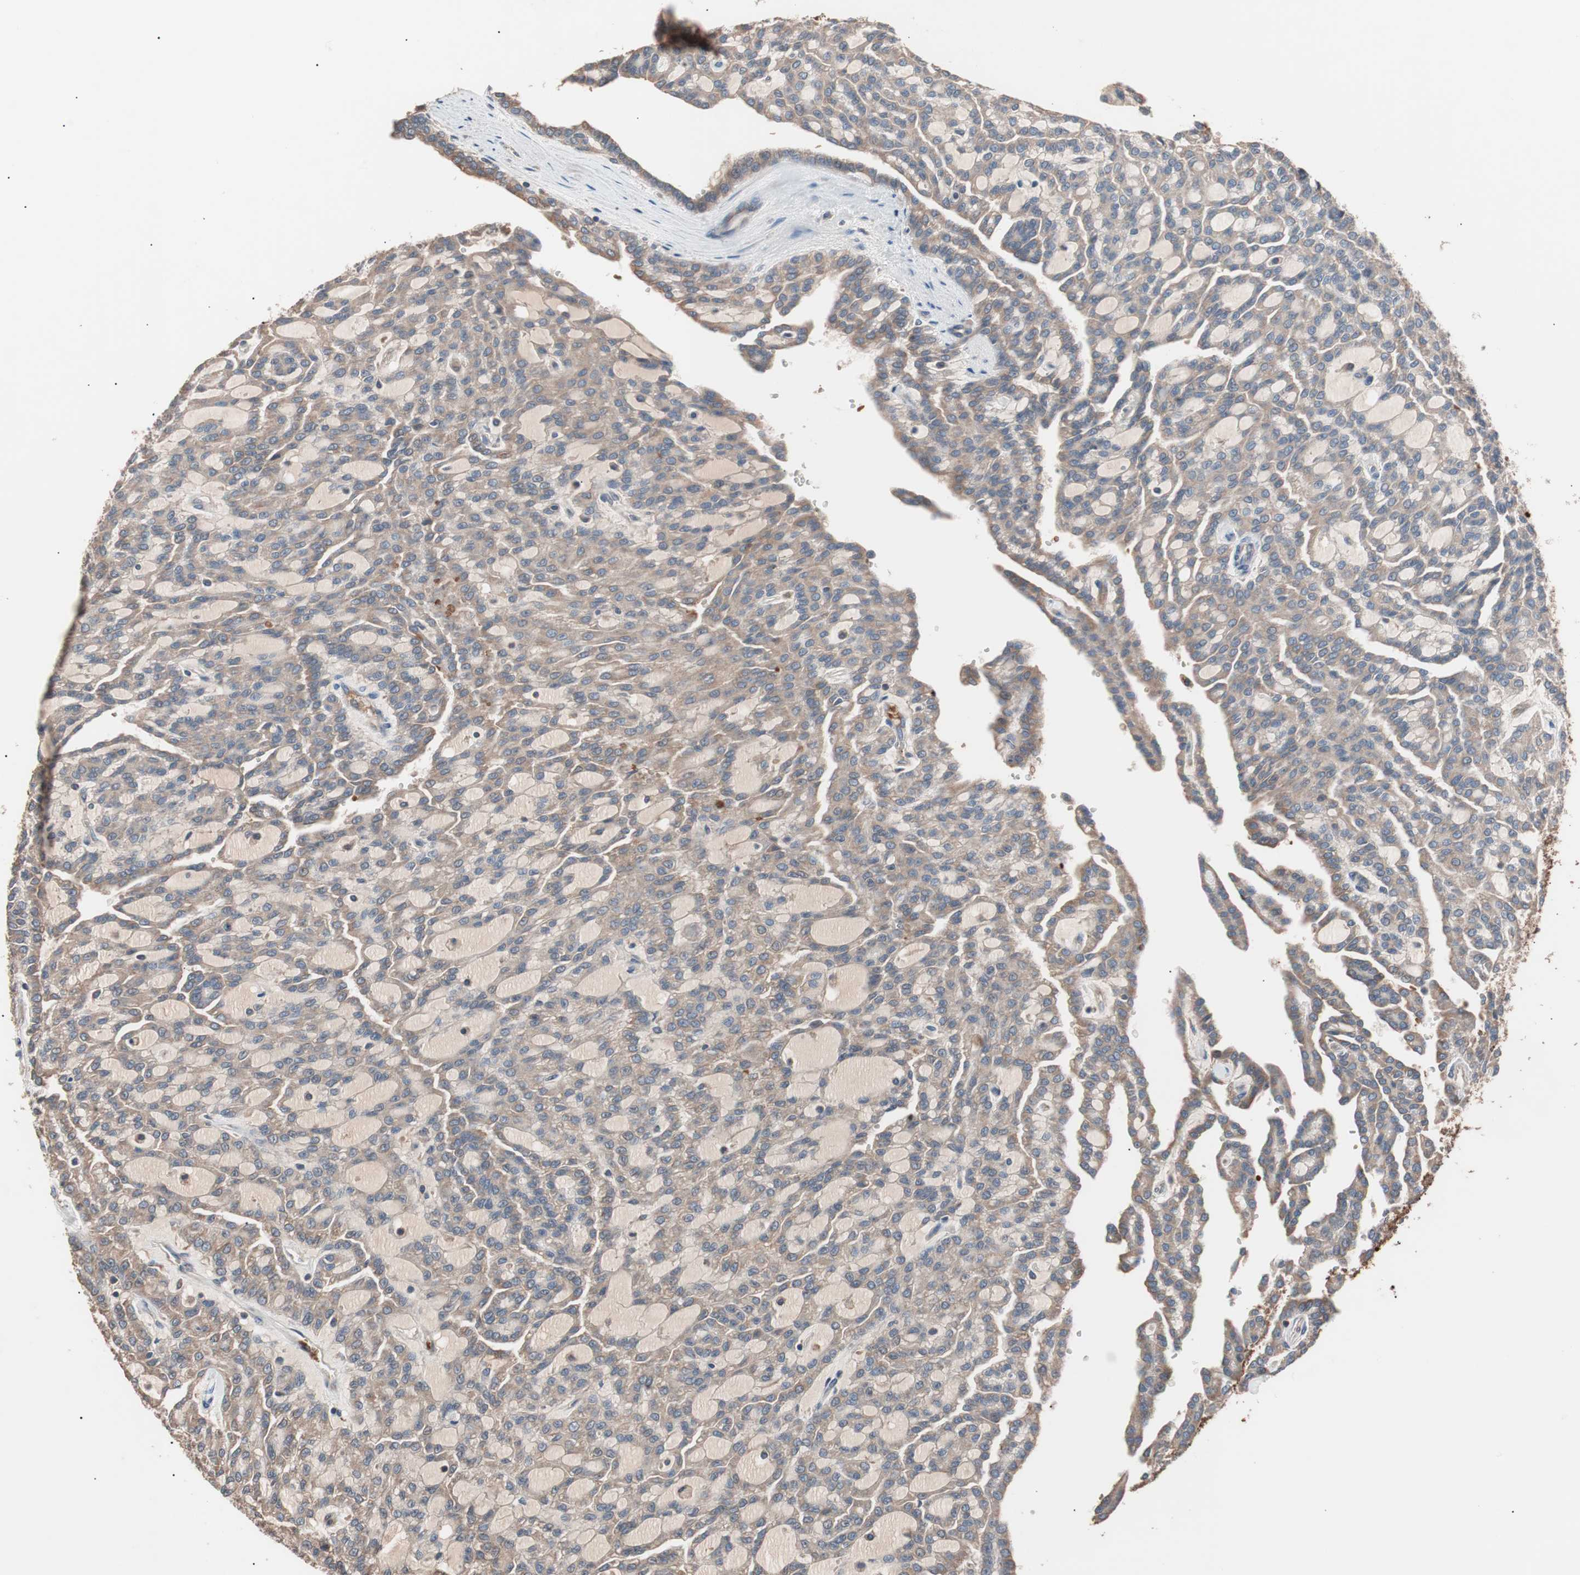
{"staining": {"intensity": "moderate", "quantity": ">75%", "location": "cytoplasmic/membranous"}, "tissue": "renal cancer", "cell_type": "Tumor cells", "image_type": "cancer", "snomed": [{"axis": "morphology", "description": "Adenocarcinoma, NOS"}, {"axis": "topography", "description": "Kidney"}], "caption": "A high-resolution photomicrograph shows immunohistochemistry (IHC) staining of adenocarcinoma (renal), which shows moderate cytoplasmic/membranous expression in approximately >75% of tumor cells.", "gene": "GLYCTK", "patient": {"sex": "male", "age": 63}}